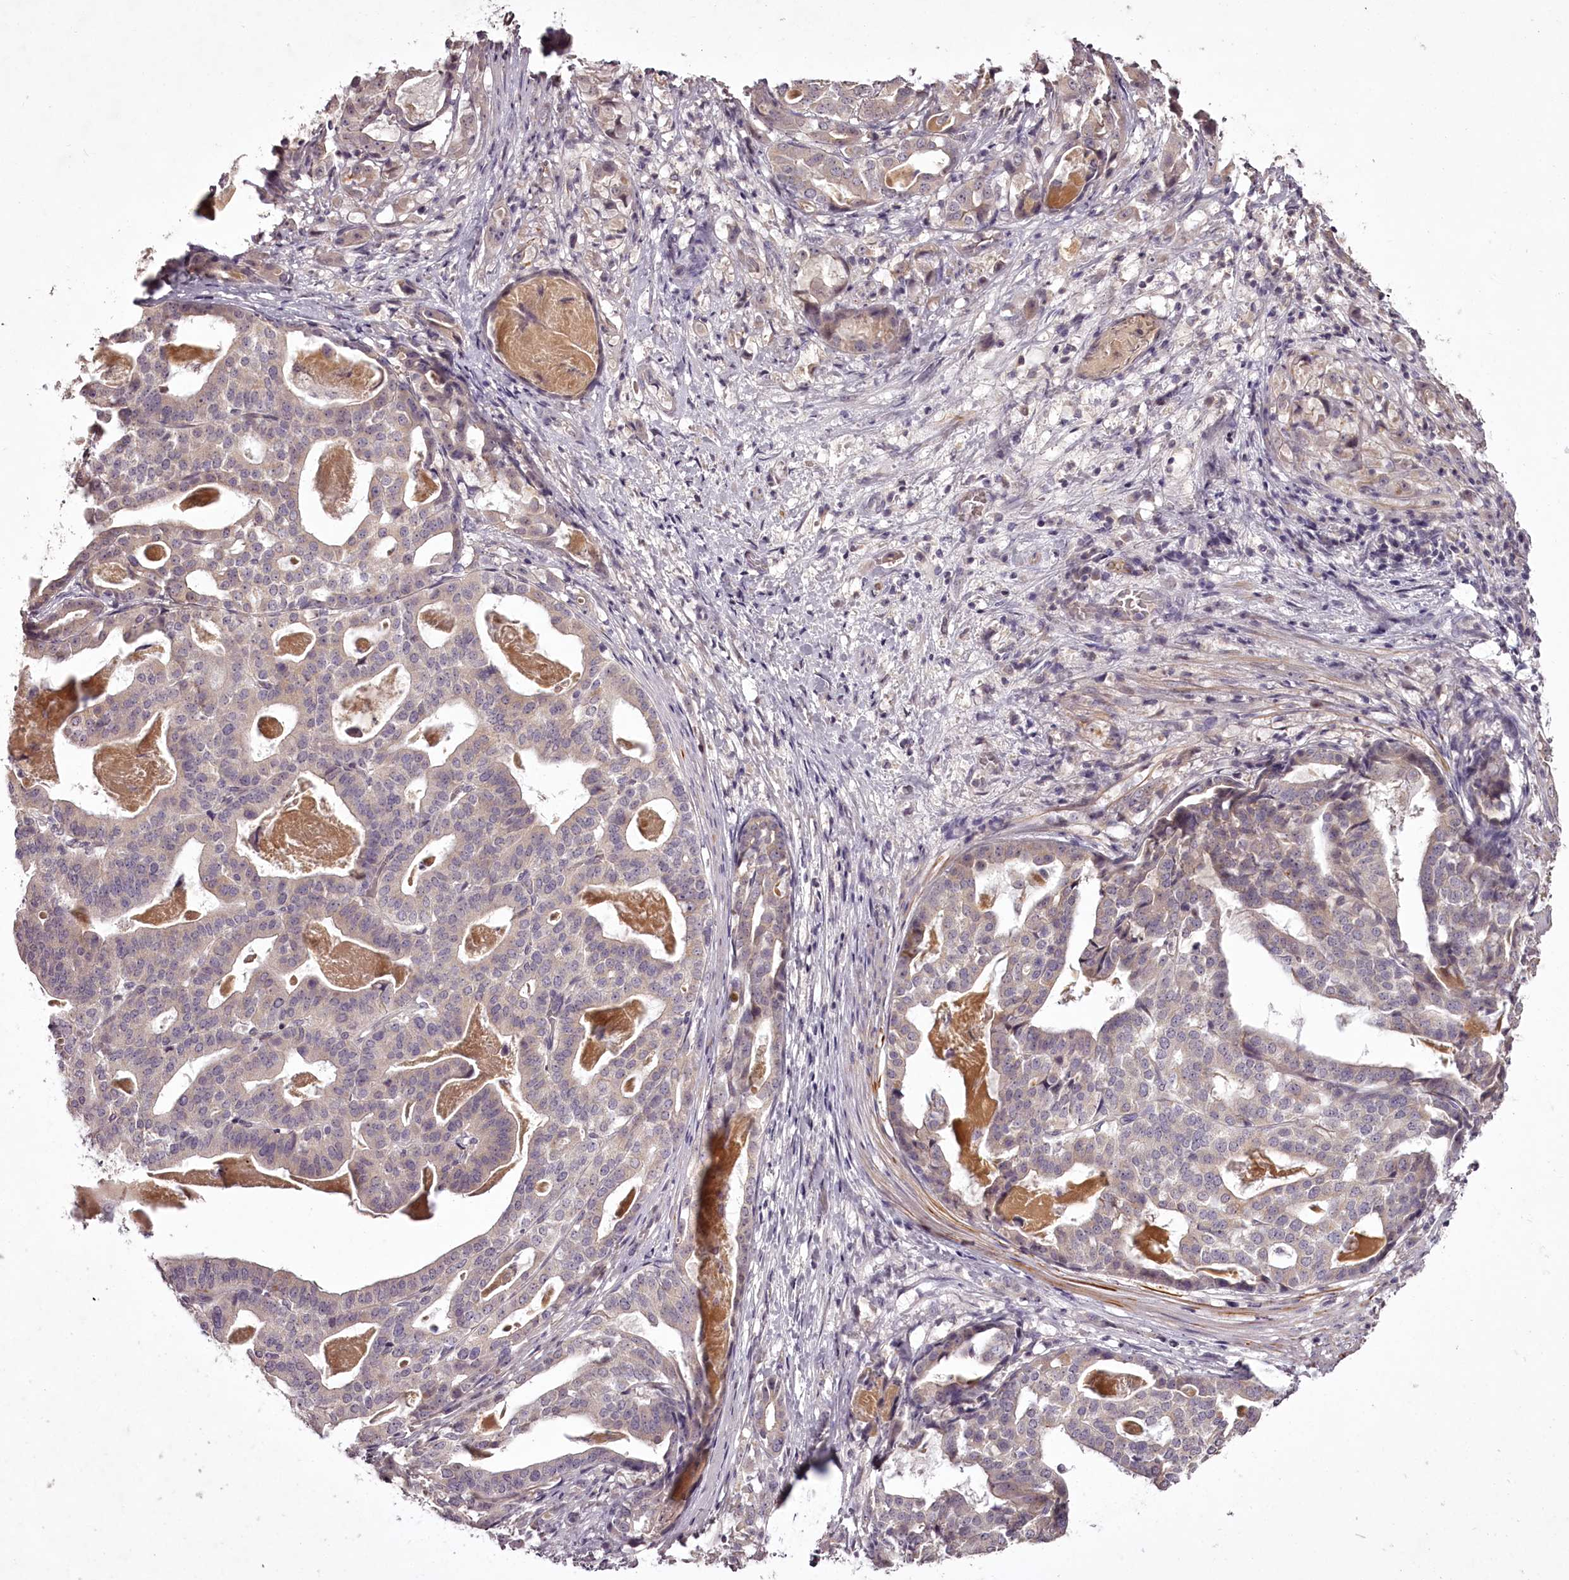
{"staining": {"intensity": "weak", "quantity": "25%-75%", "location": "cytoplasmic/membranous"}, "tissue": "stomach cancer", "cell_type": "Tumor cells", "image_type": "cancer", "snomed": [{"axis": "morphology", "description": "Adenocarcinoma, NOS"}, {"axis": "topography", "description": "Stomach"}], "caption": "Immunohistochemistry (IHC) of human stomach adenocarcinoma shows low levels of weak cytoplasmic/membranous positivity in approximately 25%-75% of tumor cells. (Stains: DAB in brown, nuclei in blue, Microscopy: brightfield microscopy at high magnification).", "gene": "RBMXL2", "patient": {"sex": "male", "age": 48}}